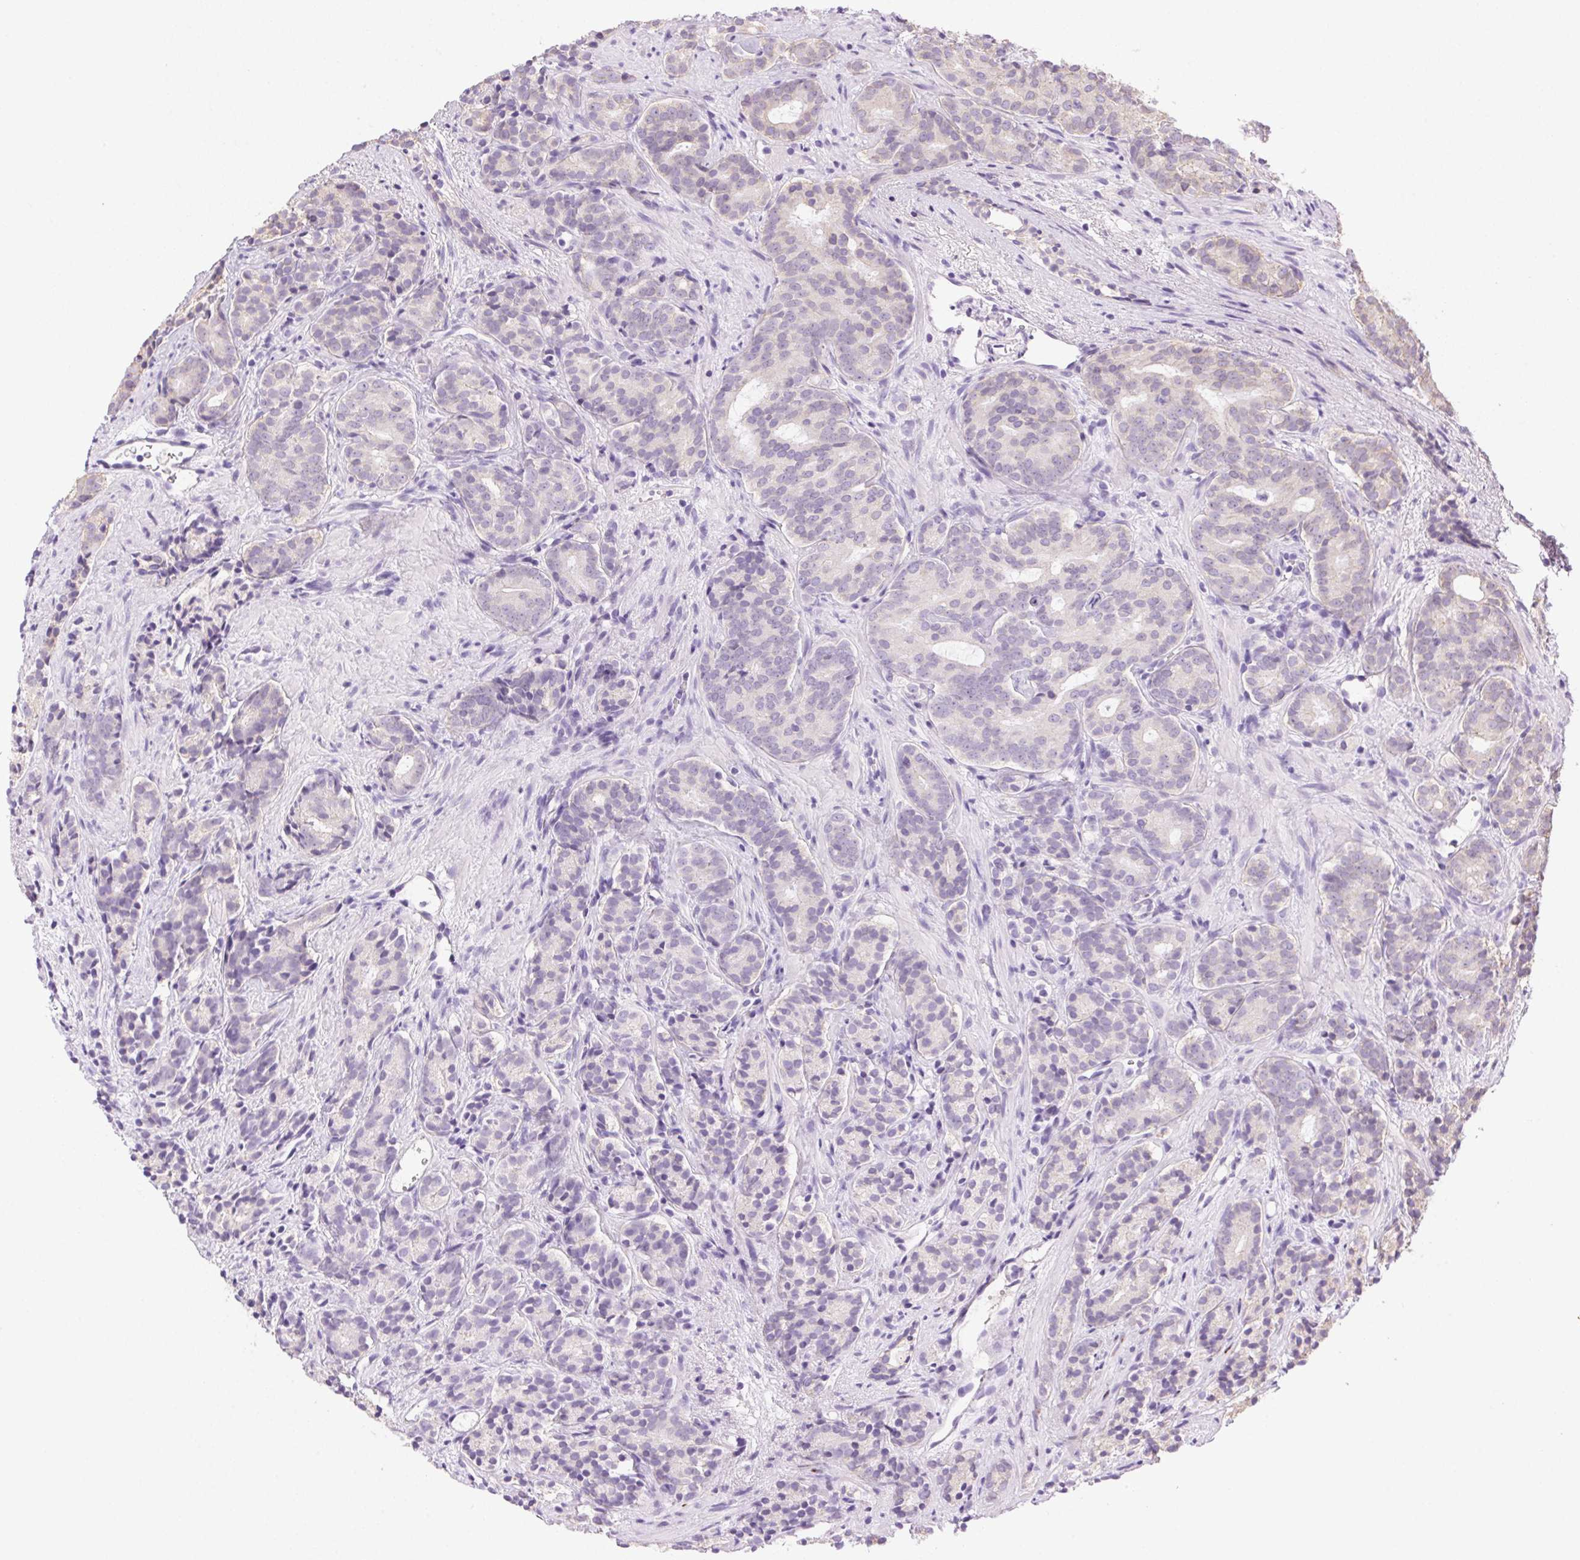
{"staining": {"intensity": "negative", "quantity": "none", "location": "none"}, "tissue": "prostate cancer", "cell_type": "Tumor cells", "image_type": "cancer", "snomed": [{"axis": "morphology", "description": "Adenocarcinoma, High grade"}, {"axis": "topography", "description": "Prostate"}], "caption": "A high-resolution histopathology image shows IHC staining of prostate cancer (adenocarcinoma (high-grade)), which displays no significant staining in tumor cells.", "gene": "CLDN10", "patient": {"sex": "male", "age": 84}}